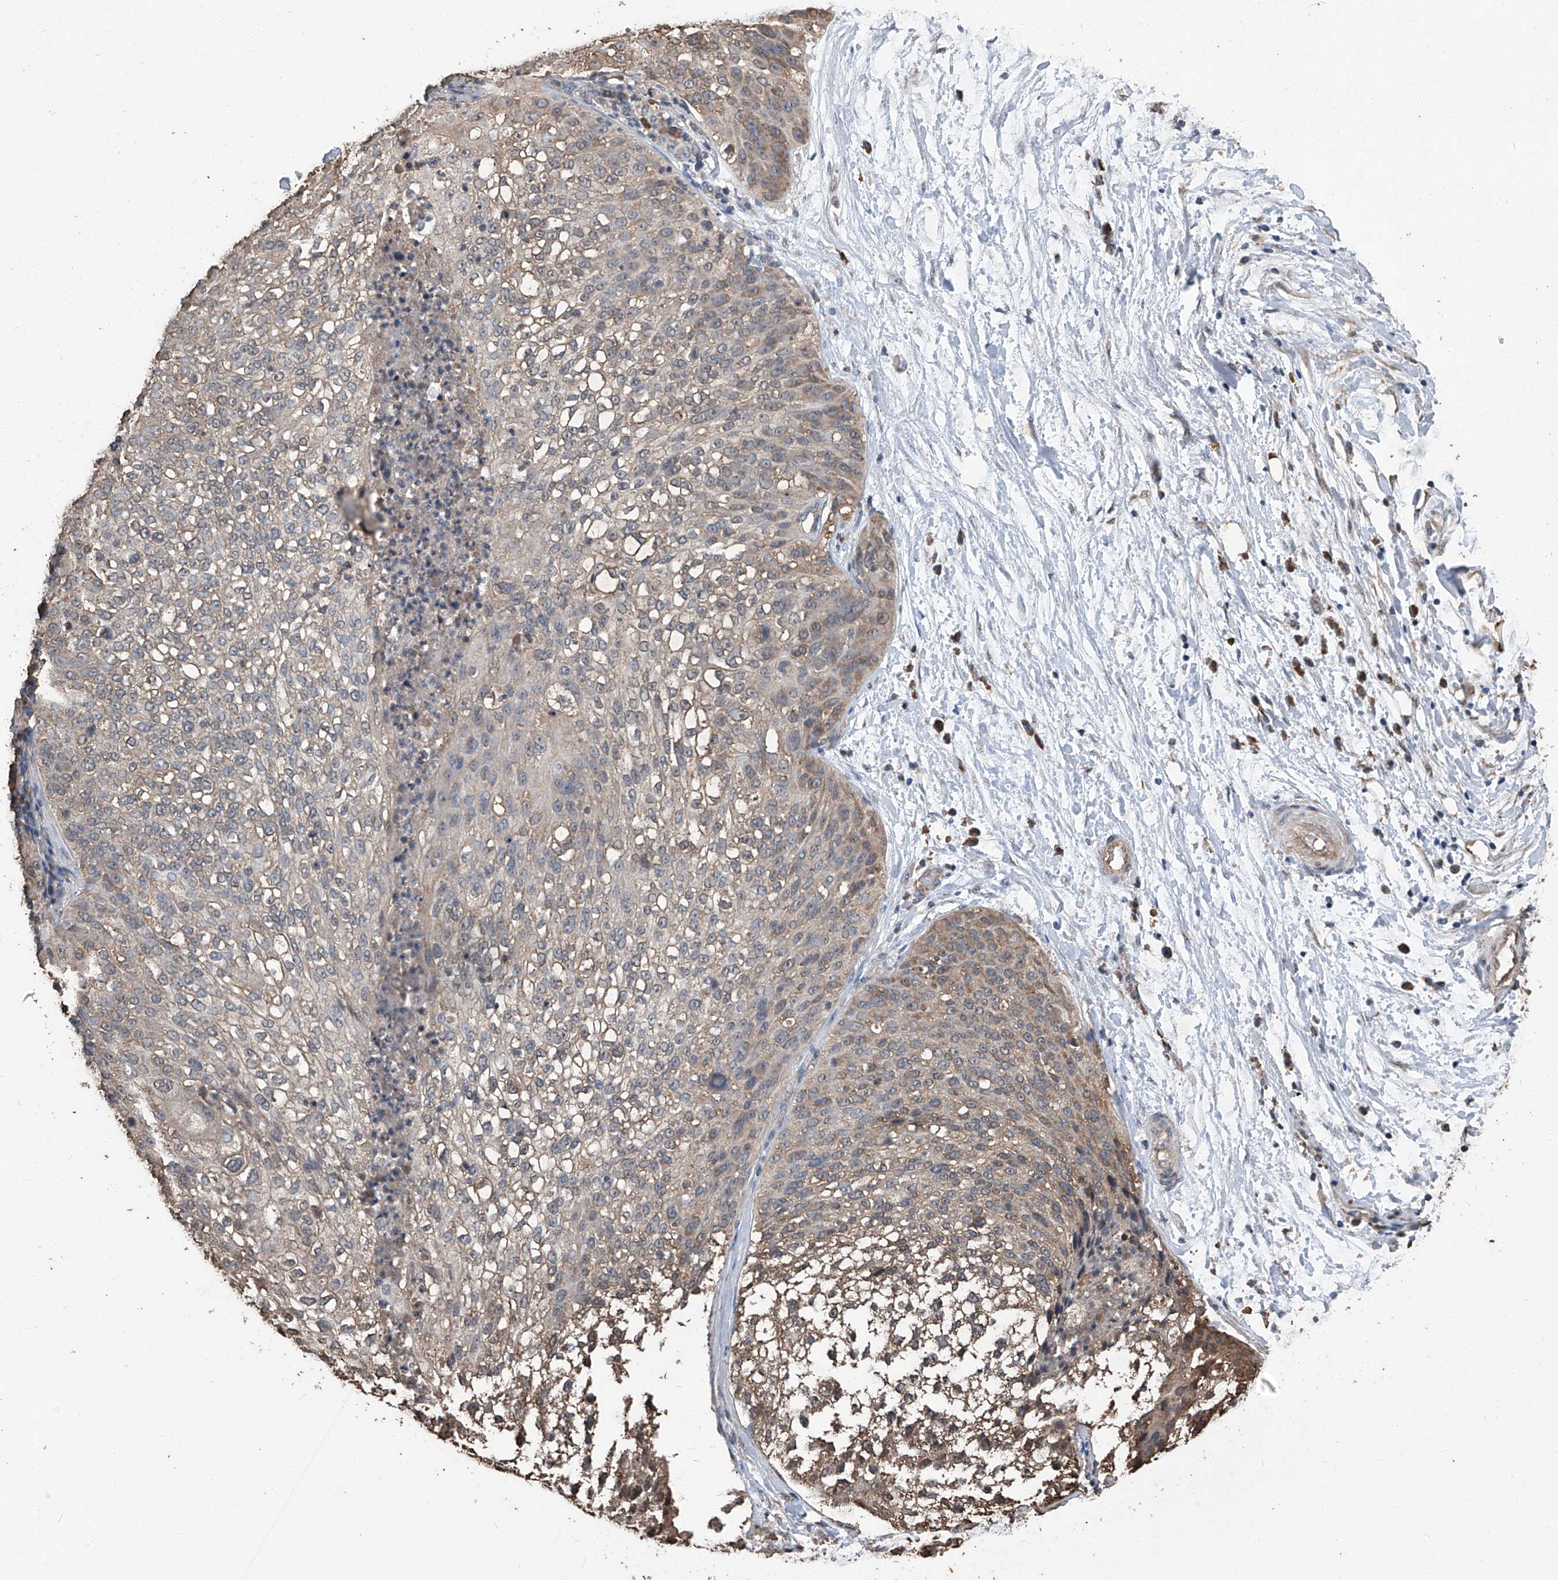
{"staining": {"intensity": "moderate", "quantity": "25%-75%", "location": "cytoplasmic/membranous"}, "tissue": "lung cancer", "cell_type": "Tumor cells", "image_type": "cancer", "snomed": [{"axis": "morphology", "description": "Inflammation, NOS"}, {"axis": "morphology", "description": "Squamous cell carcinoma, NOS"}, {"axis": "topography", "description": "Lymph node"}, {"axis": "topography", "description": "Soft tissue"}, {"axis": "topography", "description": "Lung"}], "caption": "Lung squamous cell carcinoma tissue demonstrates moderate cytoplasmic/membranous staining in approximately 25%-75% of tumor cells", "gene": "STARD7", "patient": {"sex": "male", "age": 66}}